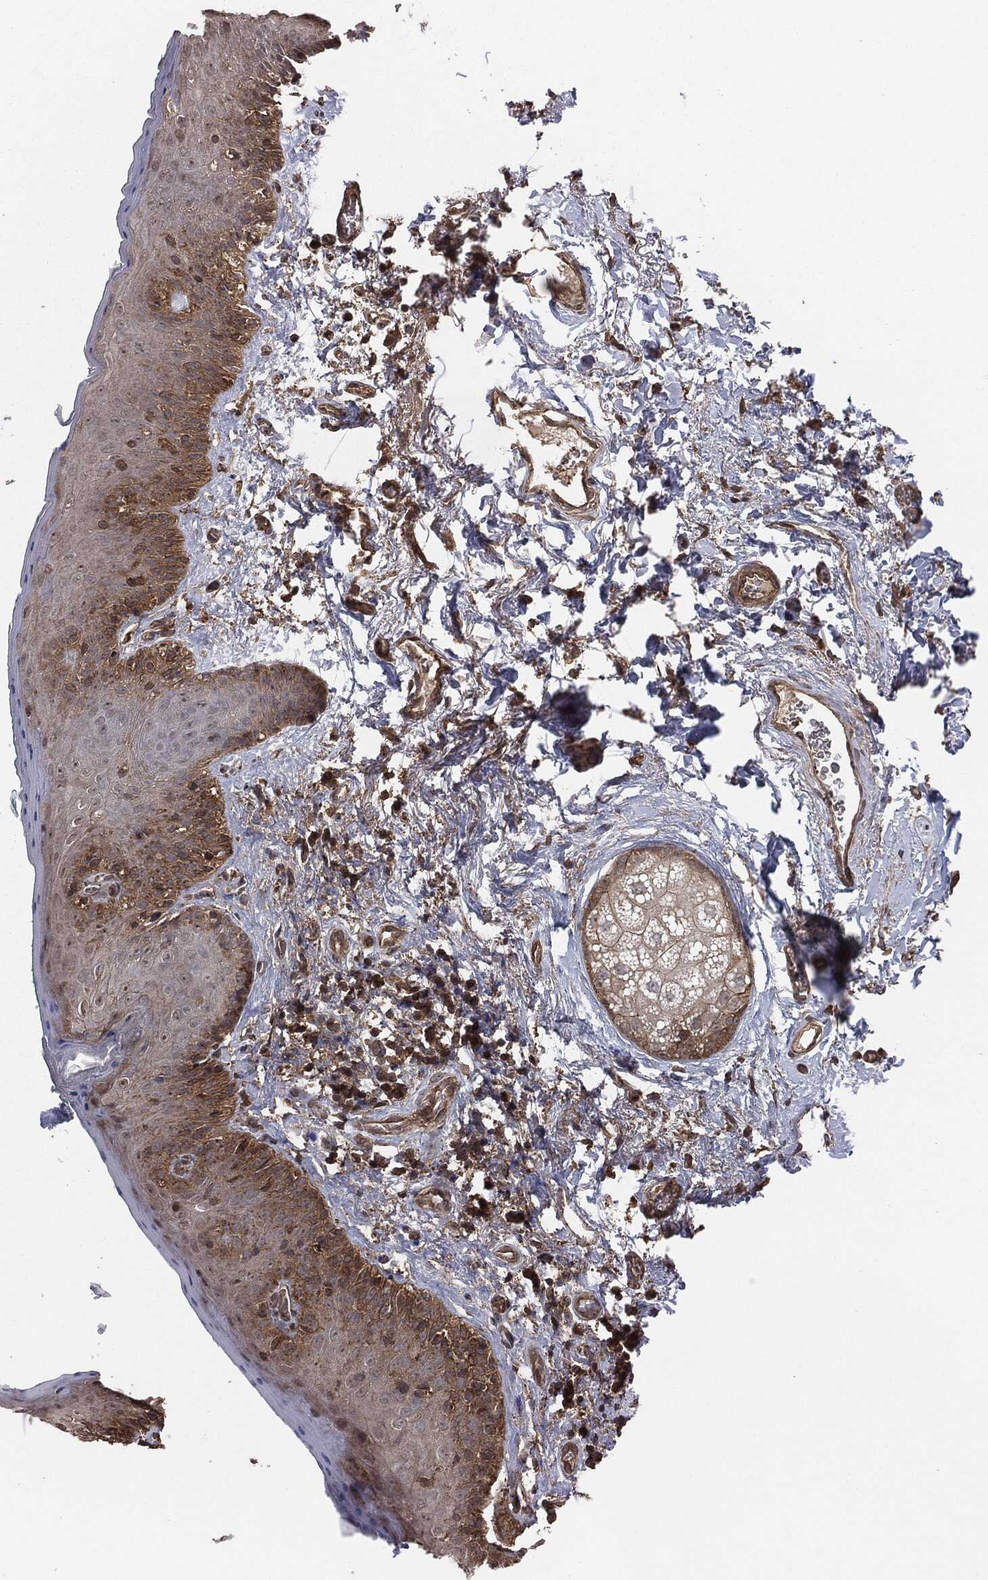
{"staining": {"intensity": "moderate", "quantity": "<25%", "location": "cytoplasmic/membranous"}, "tissue": "vagina", "cell_type": "Squamous epithelial cells", "image_type": "normal", "snomed": [{"axis": "morphology", "description": "Normal tissue, NOS"}, {"axis": "topography", "description": "Vagina"}], "caption": "Immunohistochemistry (IHC) micrograph of benign human vagina stained for a protein (brown), which reveals low levels of moderate cytoplasmic/membranous positivity in about <25% of squamous epithelial cells.", "gene": "ERBIN", "patient": {"sex": "female", "age": 66}}